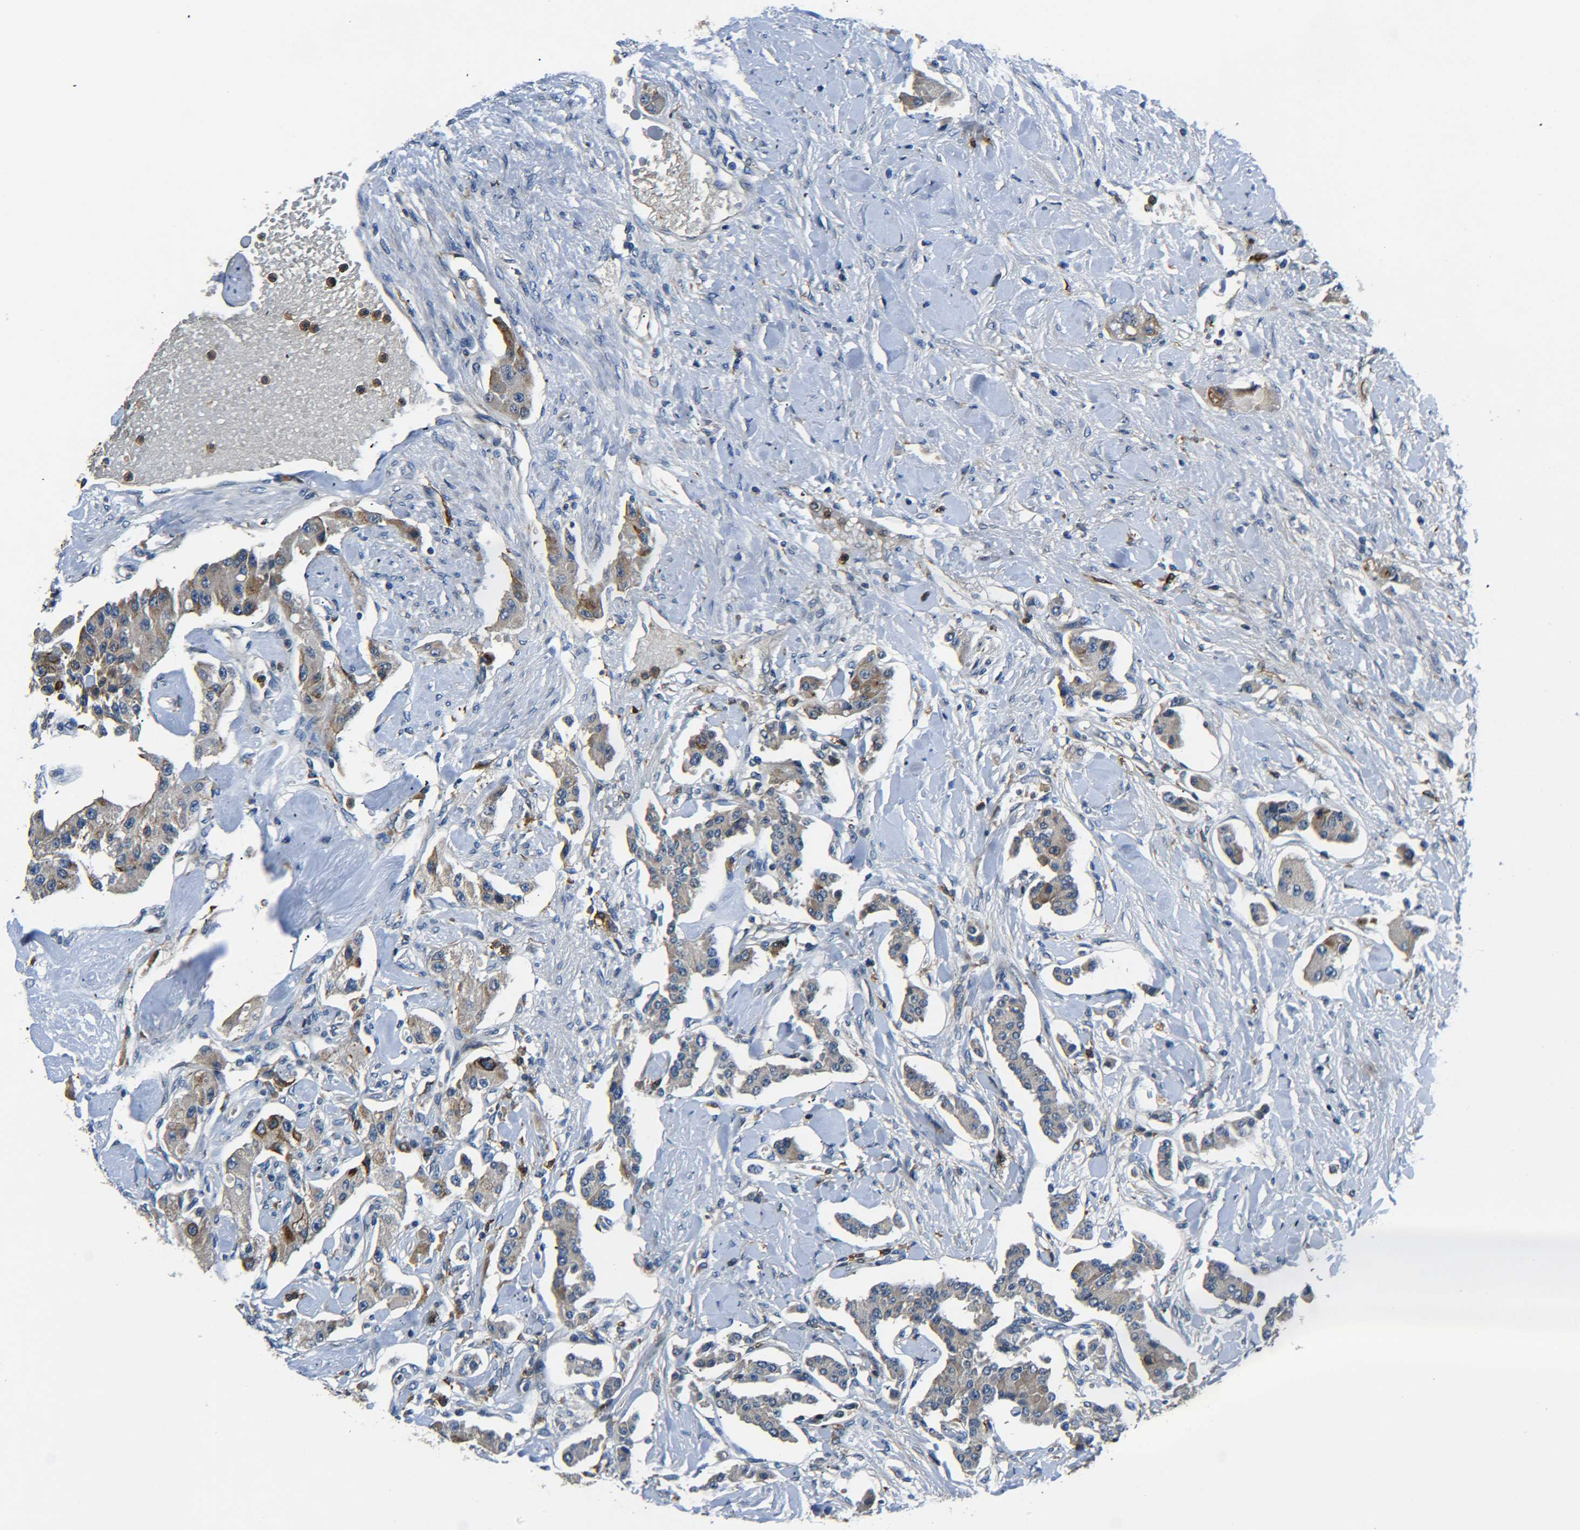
{"staining": {"intensity": "moderate", "quantity": "25%-75%", "location": "cytoplasmic/membranous"}, "tissue": "carcinoid", "cell_type": "Tumor cells", "image_type": "cancer", "snomed": [{"axis": "morphology", "description": "Carcinoid, malignant, NOS"}, {"axis": "topography", "description": "Pancreas"}], "caption": "Human malignant carcinoid stained with a brown dye displays moderate cytoplasmic/membranous positive expression in about 25%-75% of tumor cells.", "gene": "RAB1B", "patient": {"sex": "male", "age": 41}}